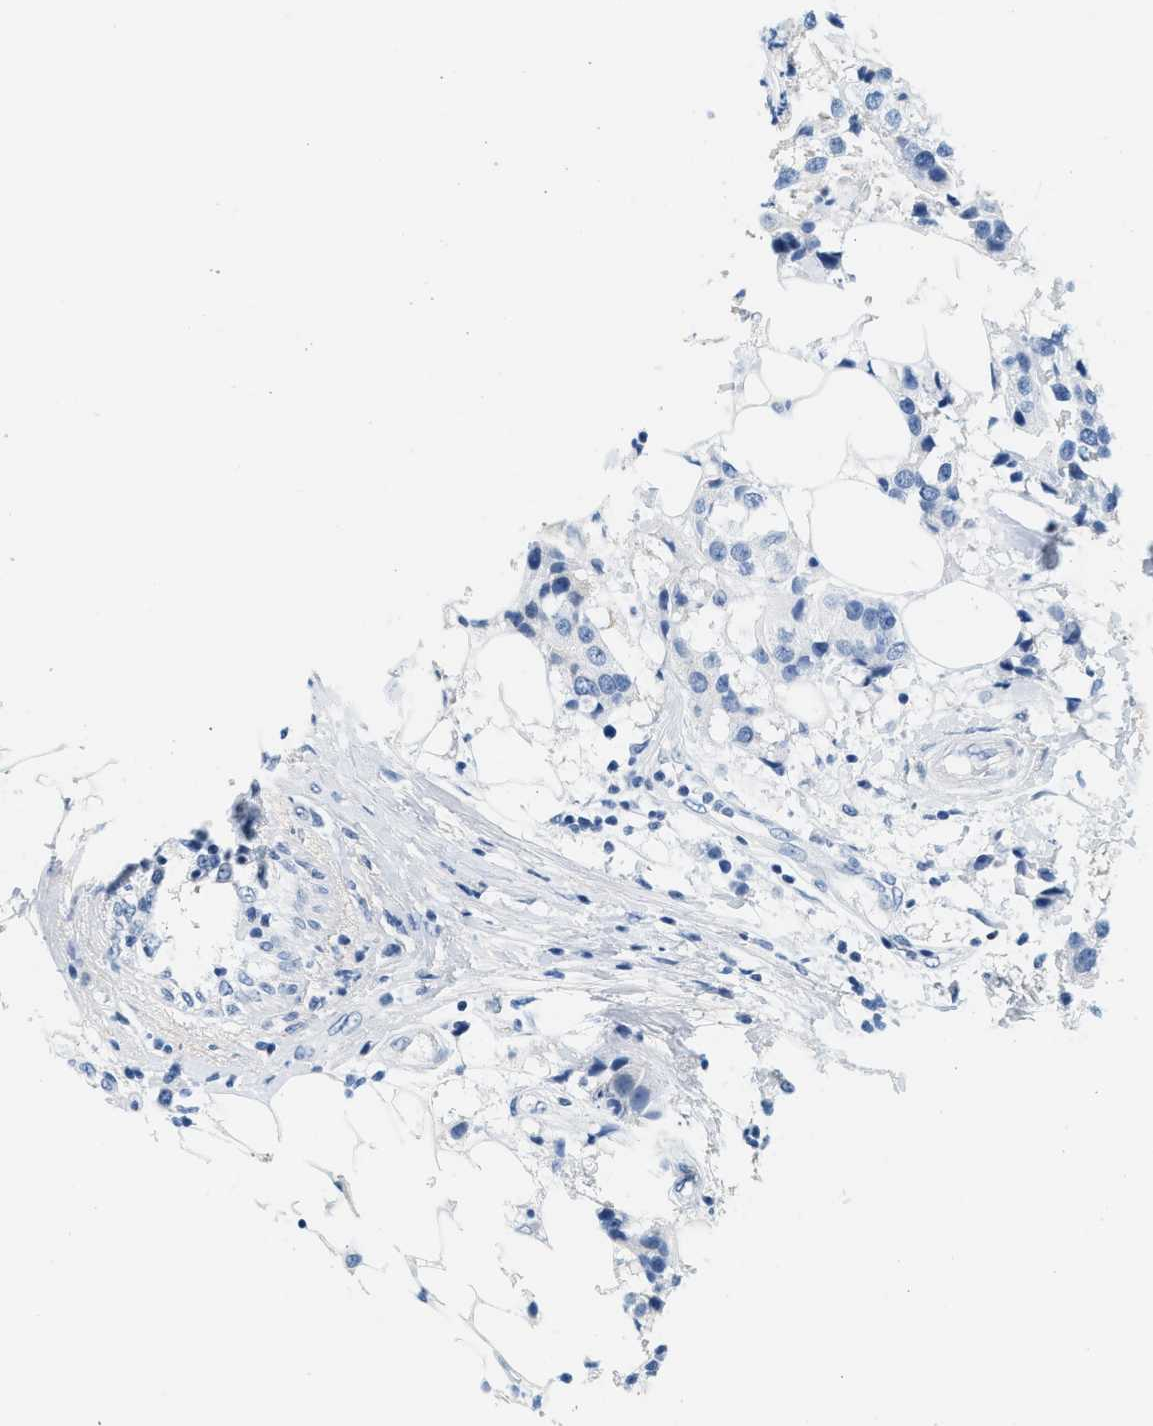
{"staining": {"intensity": "negative", "quantity": "none", "location": "none"}, "tissue": "breast cancer", "cell_type": "Tumor cells", "image_type": "cancer", "snomed": [{"axis": "morphology", "description": "Normal tissue, NOS"}, {"axis": "morphology", "description": "Duct carcinoma"}, {"axis": "topography", "description": "Breast"}], "caption": "A micrograph of breast intraductal carcinoma stained for a protein shows no brown staining in tumor cells.", "gene": "LCN2", "patient": {"sex": "female", "age": 39}}